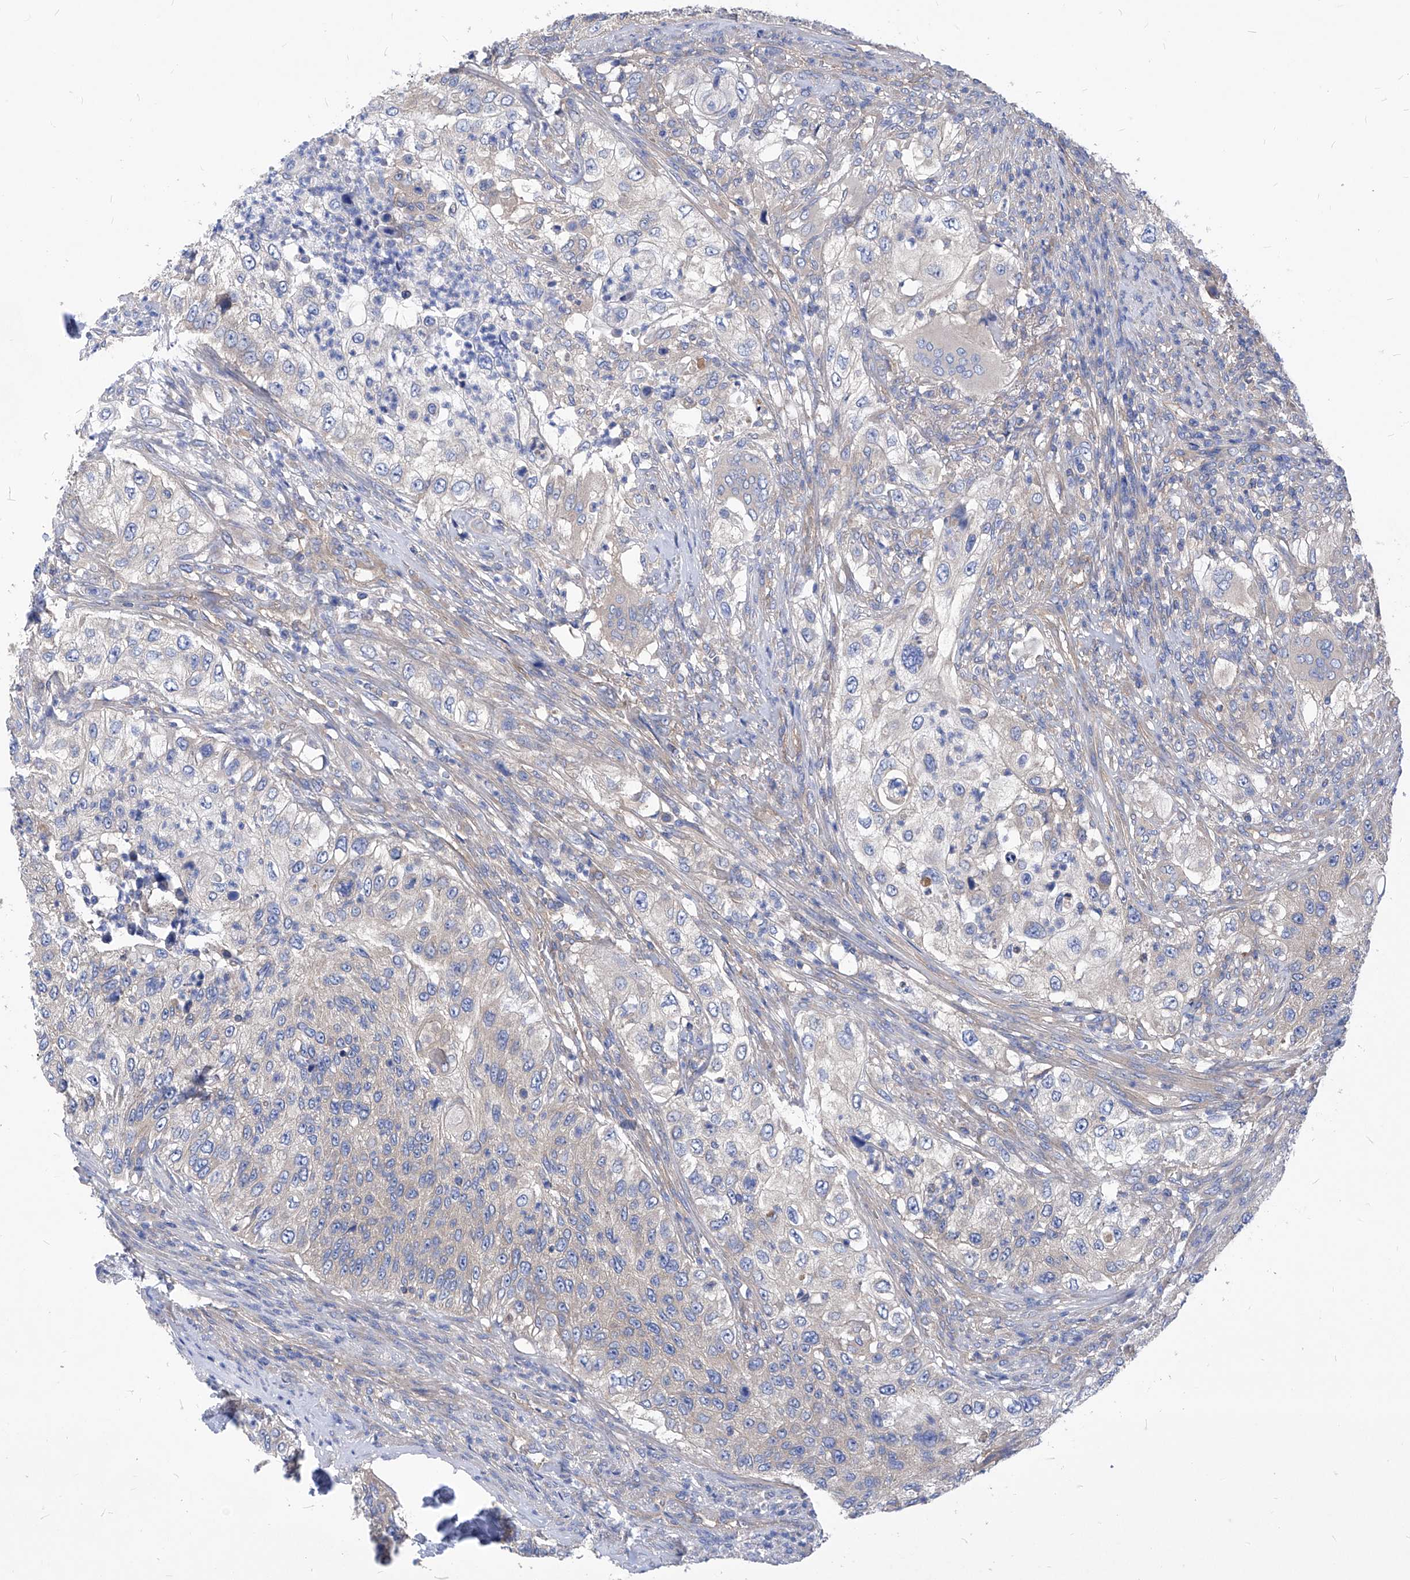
{"staining": {"intensity": "negative", "quantity": "none", "location": "none"}, "tissue": "urothelial cancer", "cell_type": "Tumor cells", "image_type": "cancer", "snomed": [{"axis": "morphology", "description": "Urothelial carcinoma, High grade"}, {"axis": "topography", "description": "Urinary bladder"}], "caption": "Micrograph shows no significant protein staining in tumor cells of urothelial cancer.", "gene": "XPNPEP1", "patient": {"sex": "female", "age": 60}}